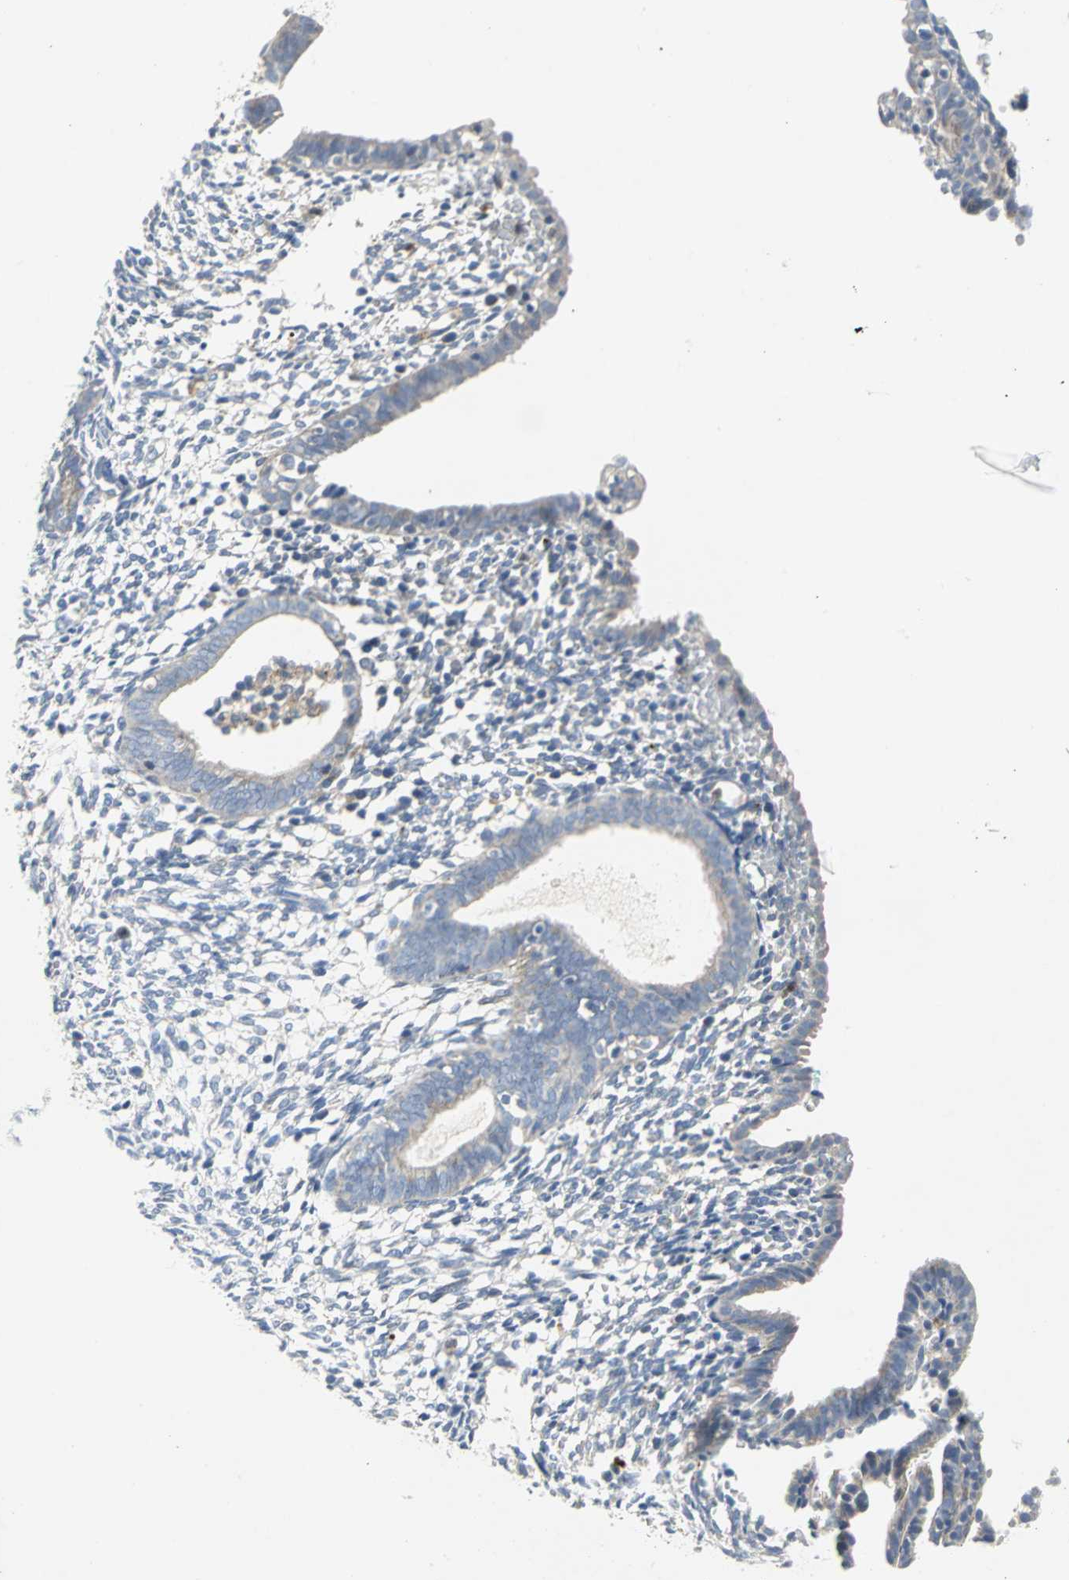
{"staining": {"intensity": "weak", "quantity": "<25%", "location": "cytoplasmic/membranous"}, "tissue": "endometrium", "cell_type": "Cells in endometrial stroma", "image_type": "normal", "snomed": [{"axis": "morphology", "description": "Normal tissue, NOS"}, {"axis": "morphology", "description": "Atrophy, NOS"}, {"axis": "topography", "description": "Uterus"}, {"axis": "topography", "description": "Endometrium"}], "caption": "DAB (3,3'-diaminobenzidine) immunohistochemical staining of benign endometrium shows no significant expression in cells in endometrial stroma.", "gene": "SPPL2B", "patient": {"sex": "female", "age": 68}}